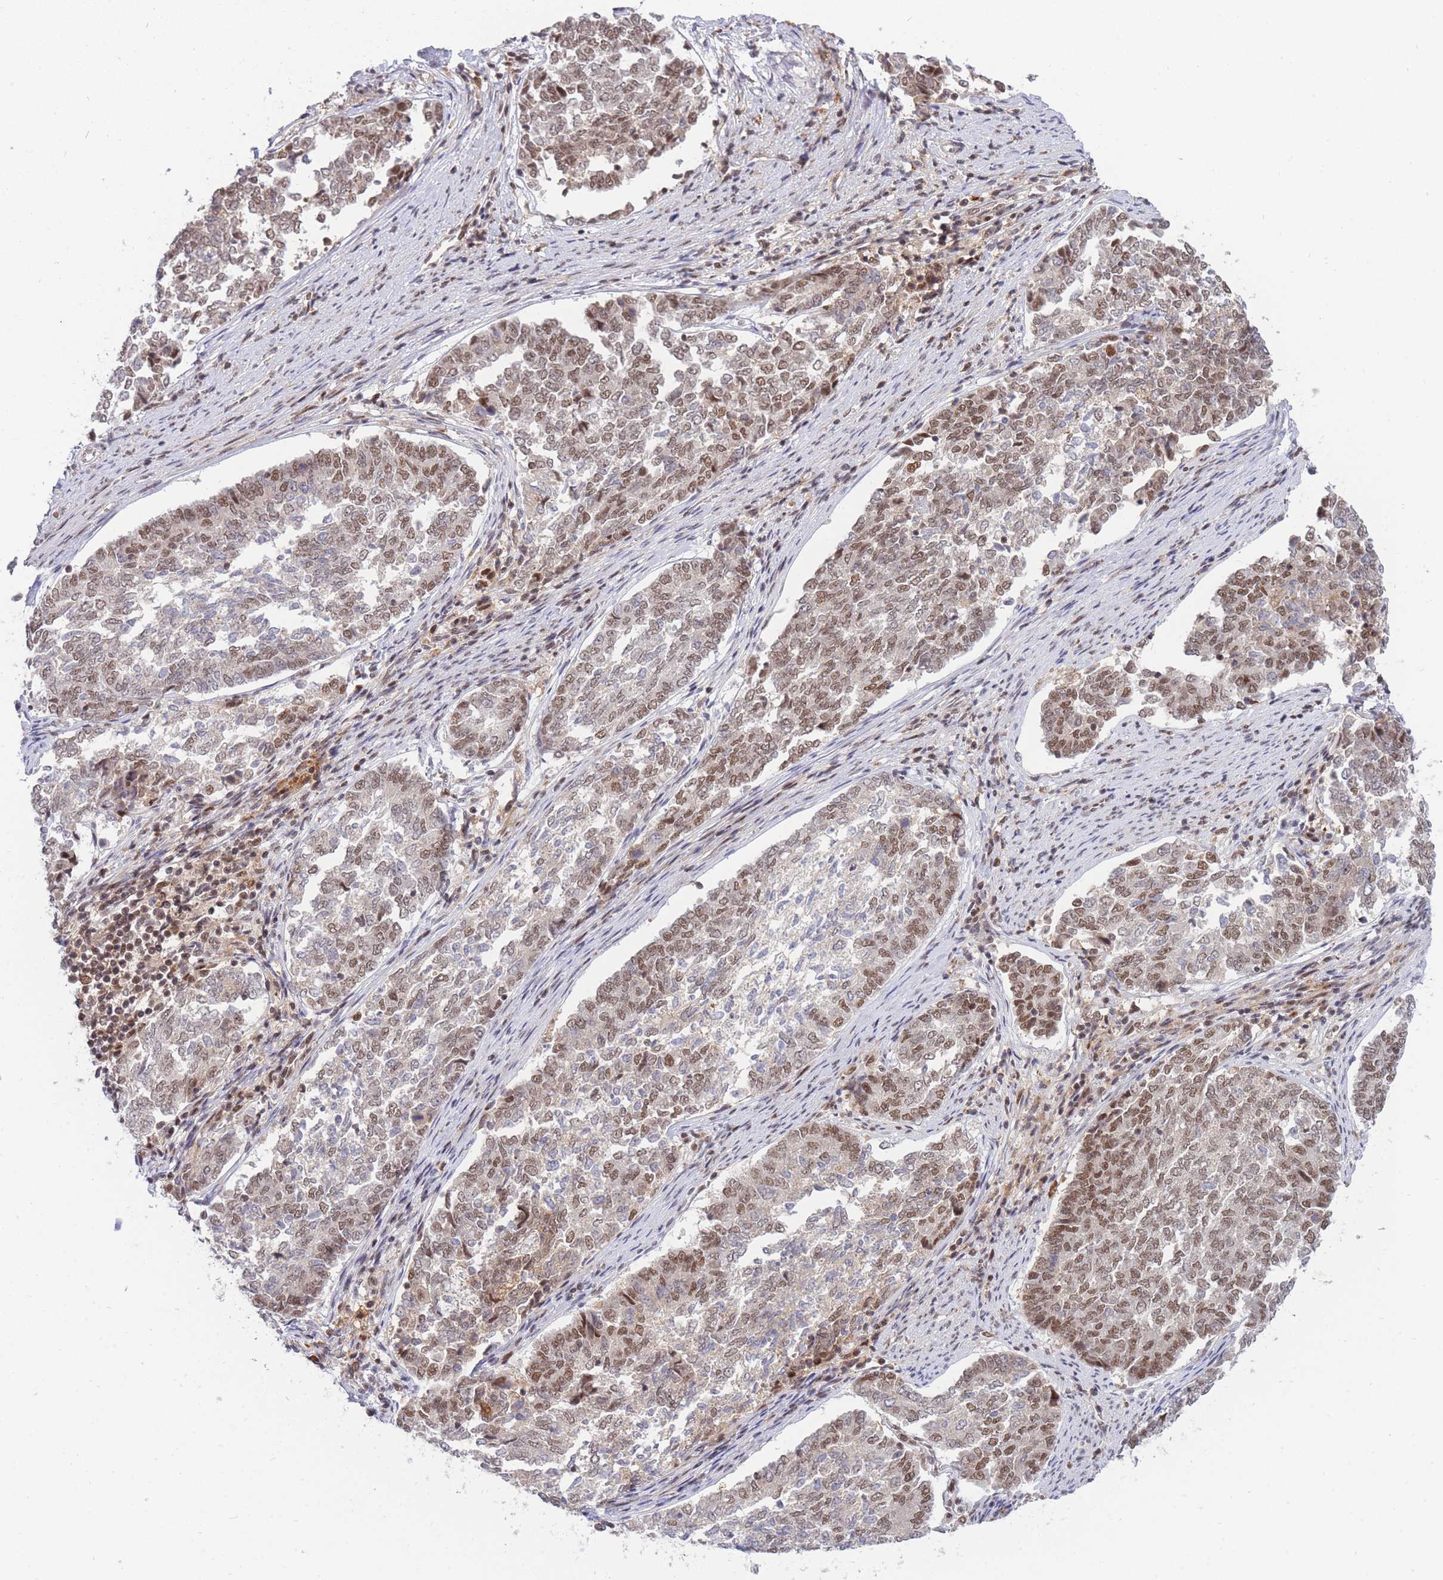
{"staining": {"intensity": "moderate", "quantity": ">75%", "location": "nuclear"}, "tissue": "endometrial cancer", "cell_type": "Tumor cells", "image_type": "cancer", "snomed": [{"axis": "morphology", "description": "Adenocarcinoma, NOS"}, {"axis": "topography", "description": "Endometrium"}], "caption": "There is medium levels of moderate nuclear positivity in tumor cells of endometrial cancer (adenocarcinoma), as demonstrated by immunohistochemical staining (brown color).", "gene": "BOD1L1", "patient": {"sex": "female", "age": 80}}